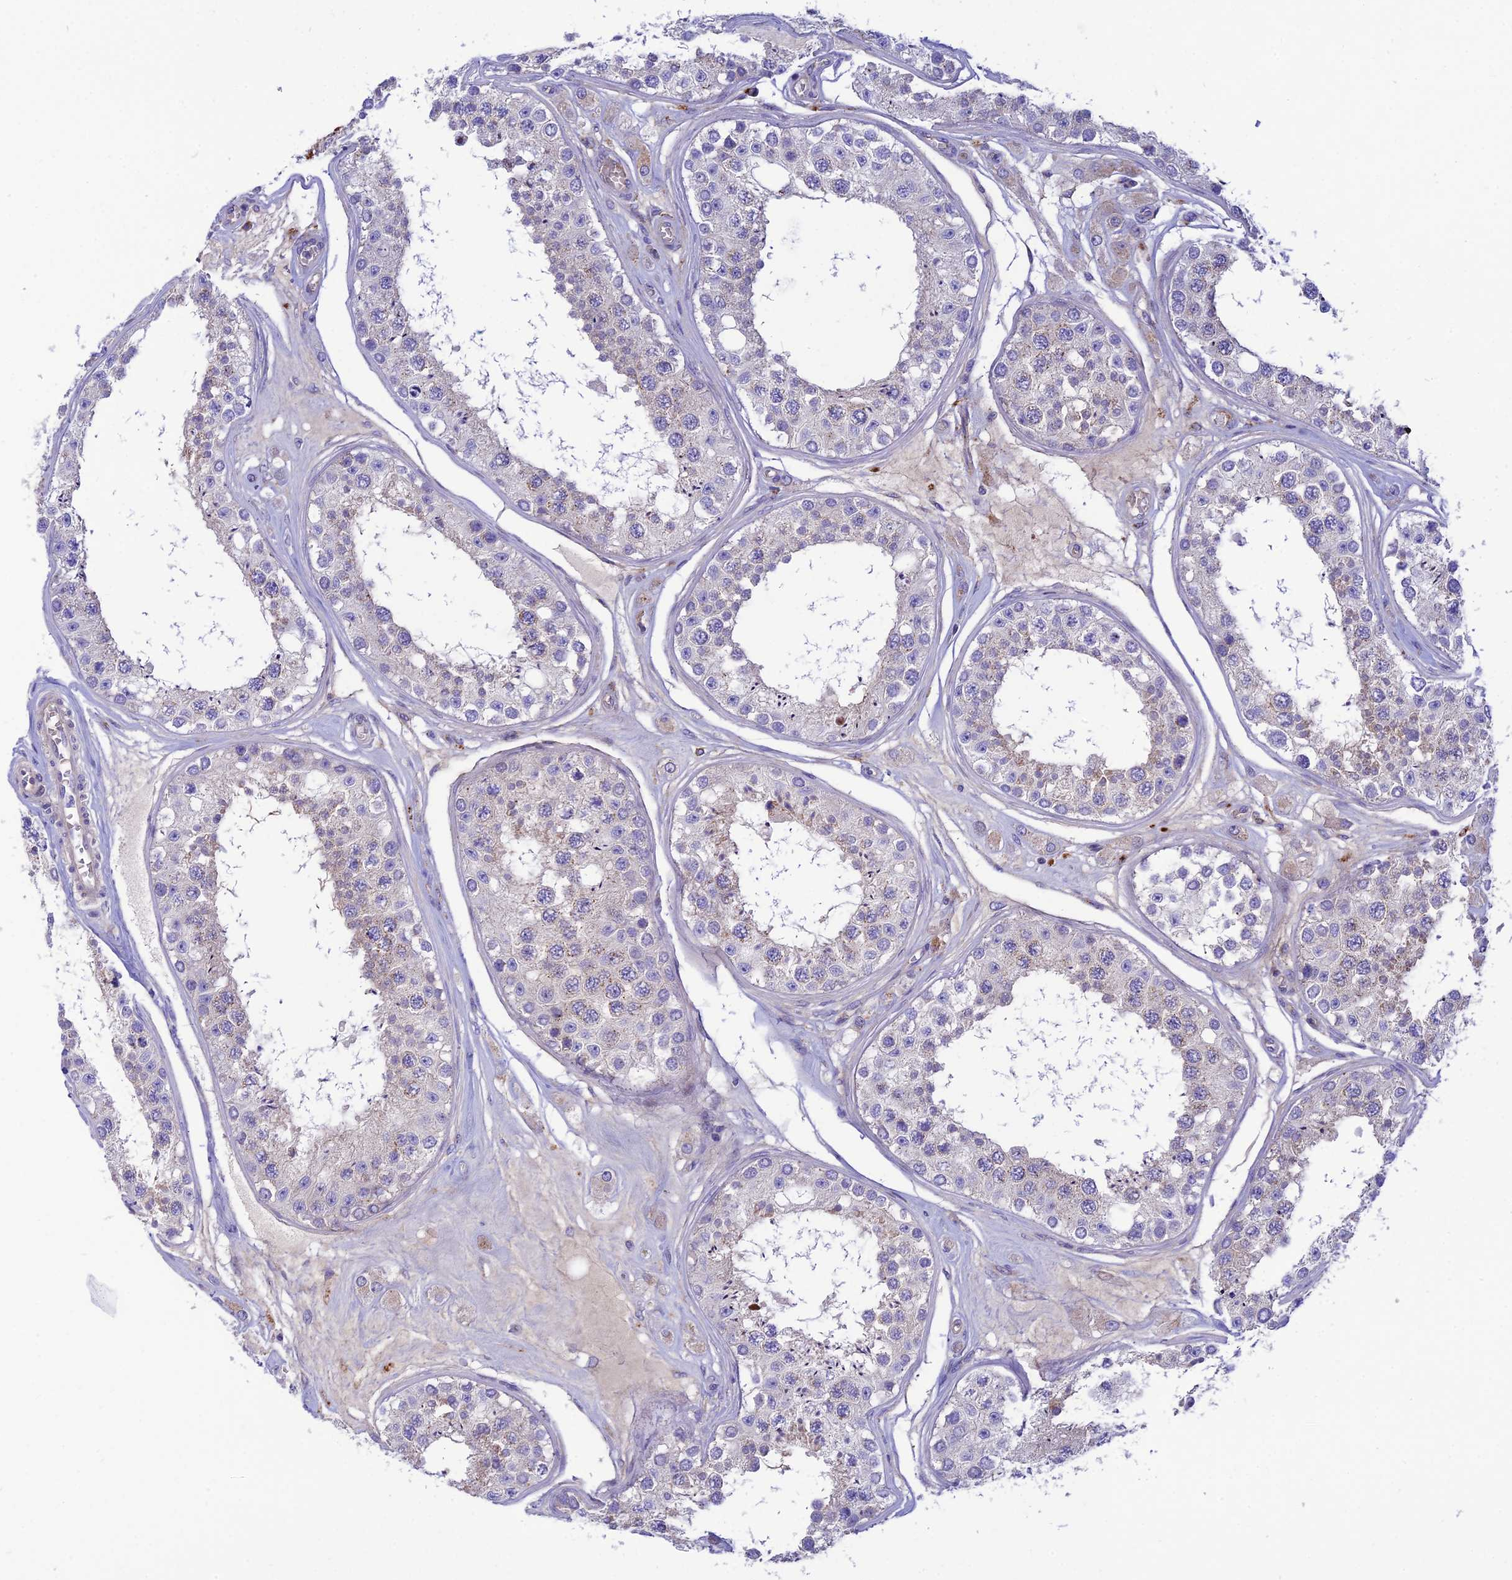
{"staining": {"intensity": "weak", "quantity": "<25%", "location": "cytoplasmic/membranous"}, "tissue": "testis", "cell_type": "Cells in seminiferous ducts", "image_type": "normal", "snomed": [{"axis": "morphology", "description": "Normal tissue, NOS"}, {"axis": "topography", "description": "Testis"}], "caption": "Immunohistochemical staining of unremarkable human testis demonstrates no significant expression in cells in seminiferous ducts. (DAB (3,3'-diaminobenzidine) immunohistochemistry with hematoxylin counter stain).", "gene": "CCDC157", "patient": {"sex": "male", "age": 25}}